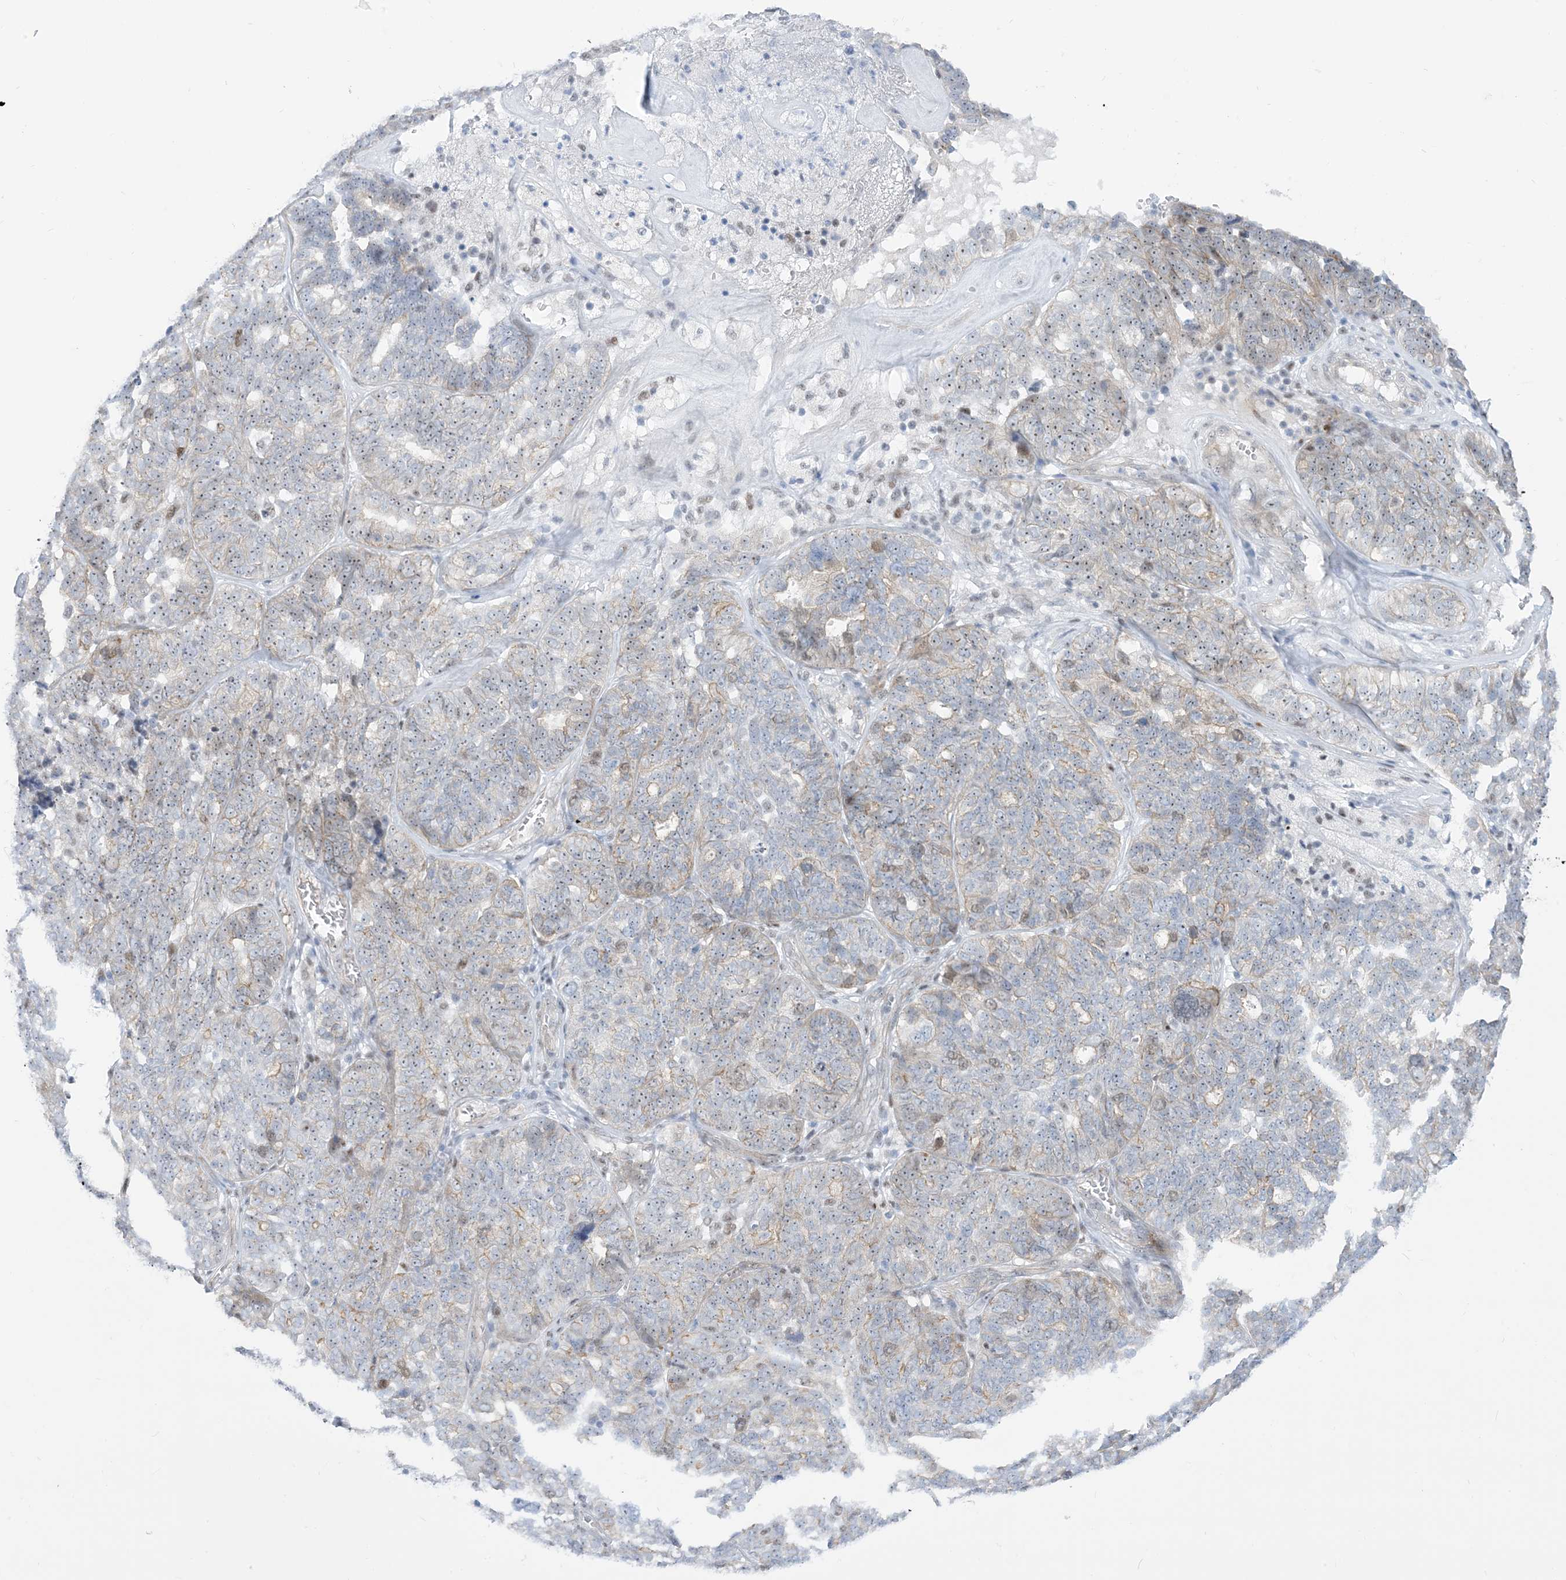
{"staining": {"intensity": "moderate", "quantity": "<25%", "location": "nuclear"}, "tissue": "ovarian cancer", "cell_type": "Tumor cells", "image_type": "cancer", "snomed": [{"axis": "morphology", "description": "Cystadenocarcinoma, serous, NOS"}, {"axis": "topography", "description": "Ovary"}], "caption": "The photomicrograph exhibits staining of ovarian serous cystadenocarcinoma, revealing moderate nuclear protein expression (brown color) within tumor cells. Immunohistochemistry (ihc) stains the protein of interest in brown and the nuclei are stained blue.", "gene": "MARS2", "patient": {"sex": "female", "age": 59}}